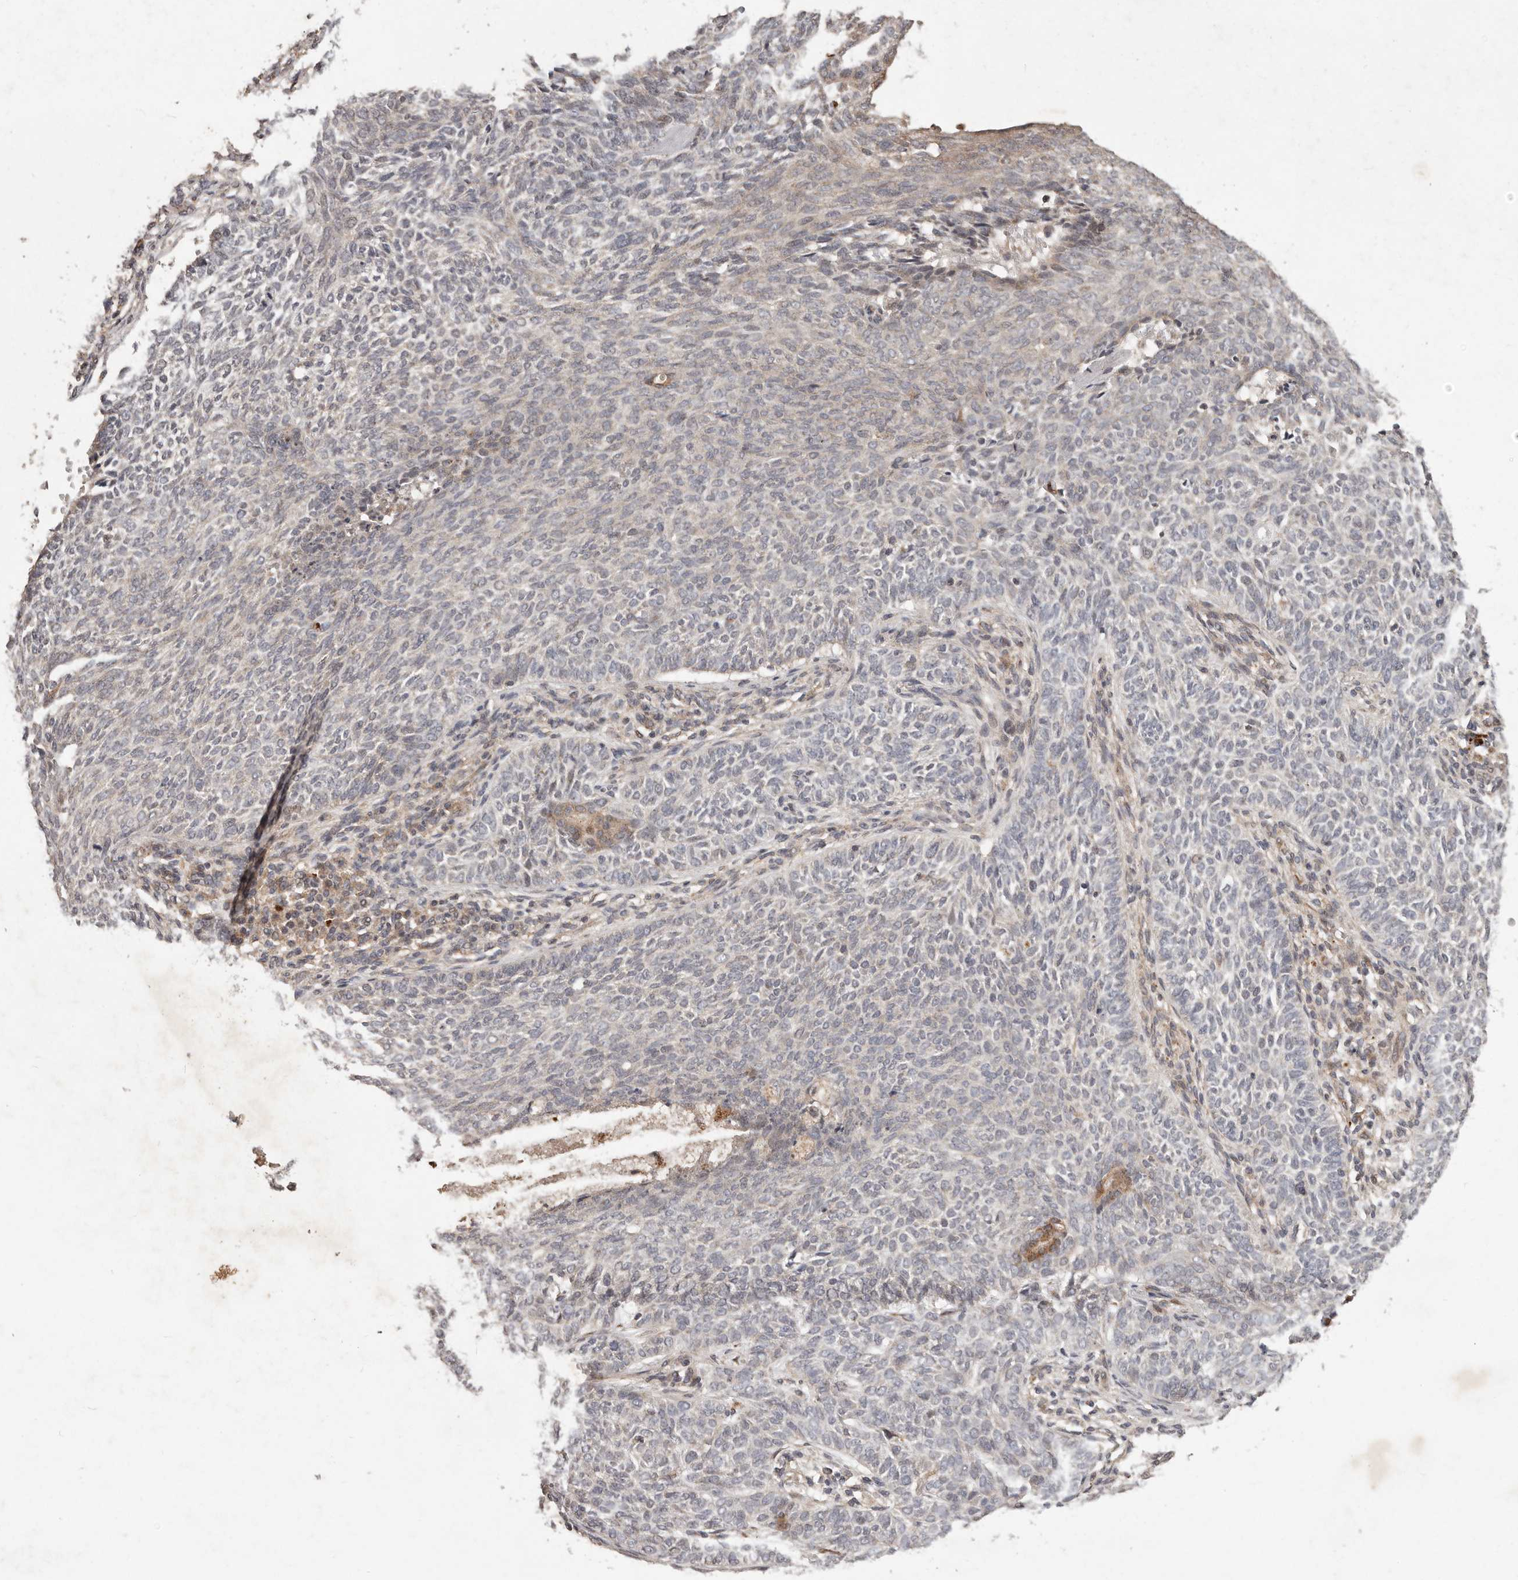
{"staining": {"intensity": "negative", "quantity": "none", "location": "none"}, "tissue": "skin cancer", "cell_type": "Tumor cells", "image_type": "cancer", "snomed": [{"axis": "morphology", "description": "Basal cell carcinoma"}, {"axis": "topography", "description": "Skin"}], "caption": "Photomicrograph shows no protein positivity in tumor cells of skin cancer (basal cell carcinoma) tissue.", "gene": "PLOD2", "patient": {"sex": "male", "age": 87}}